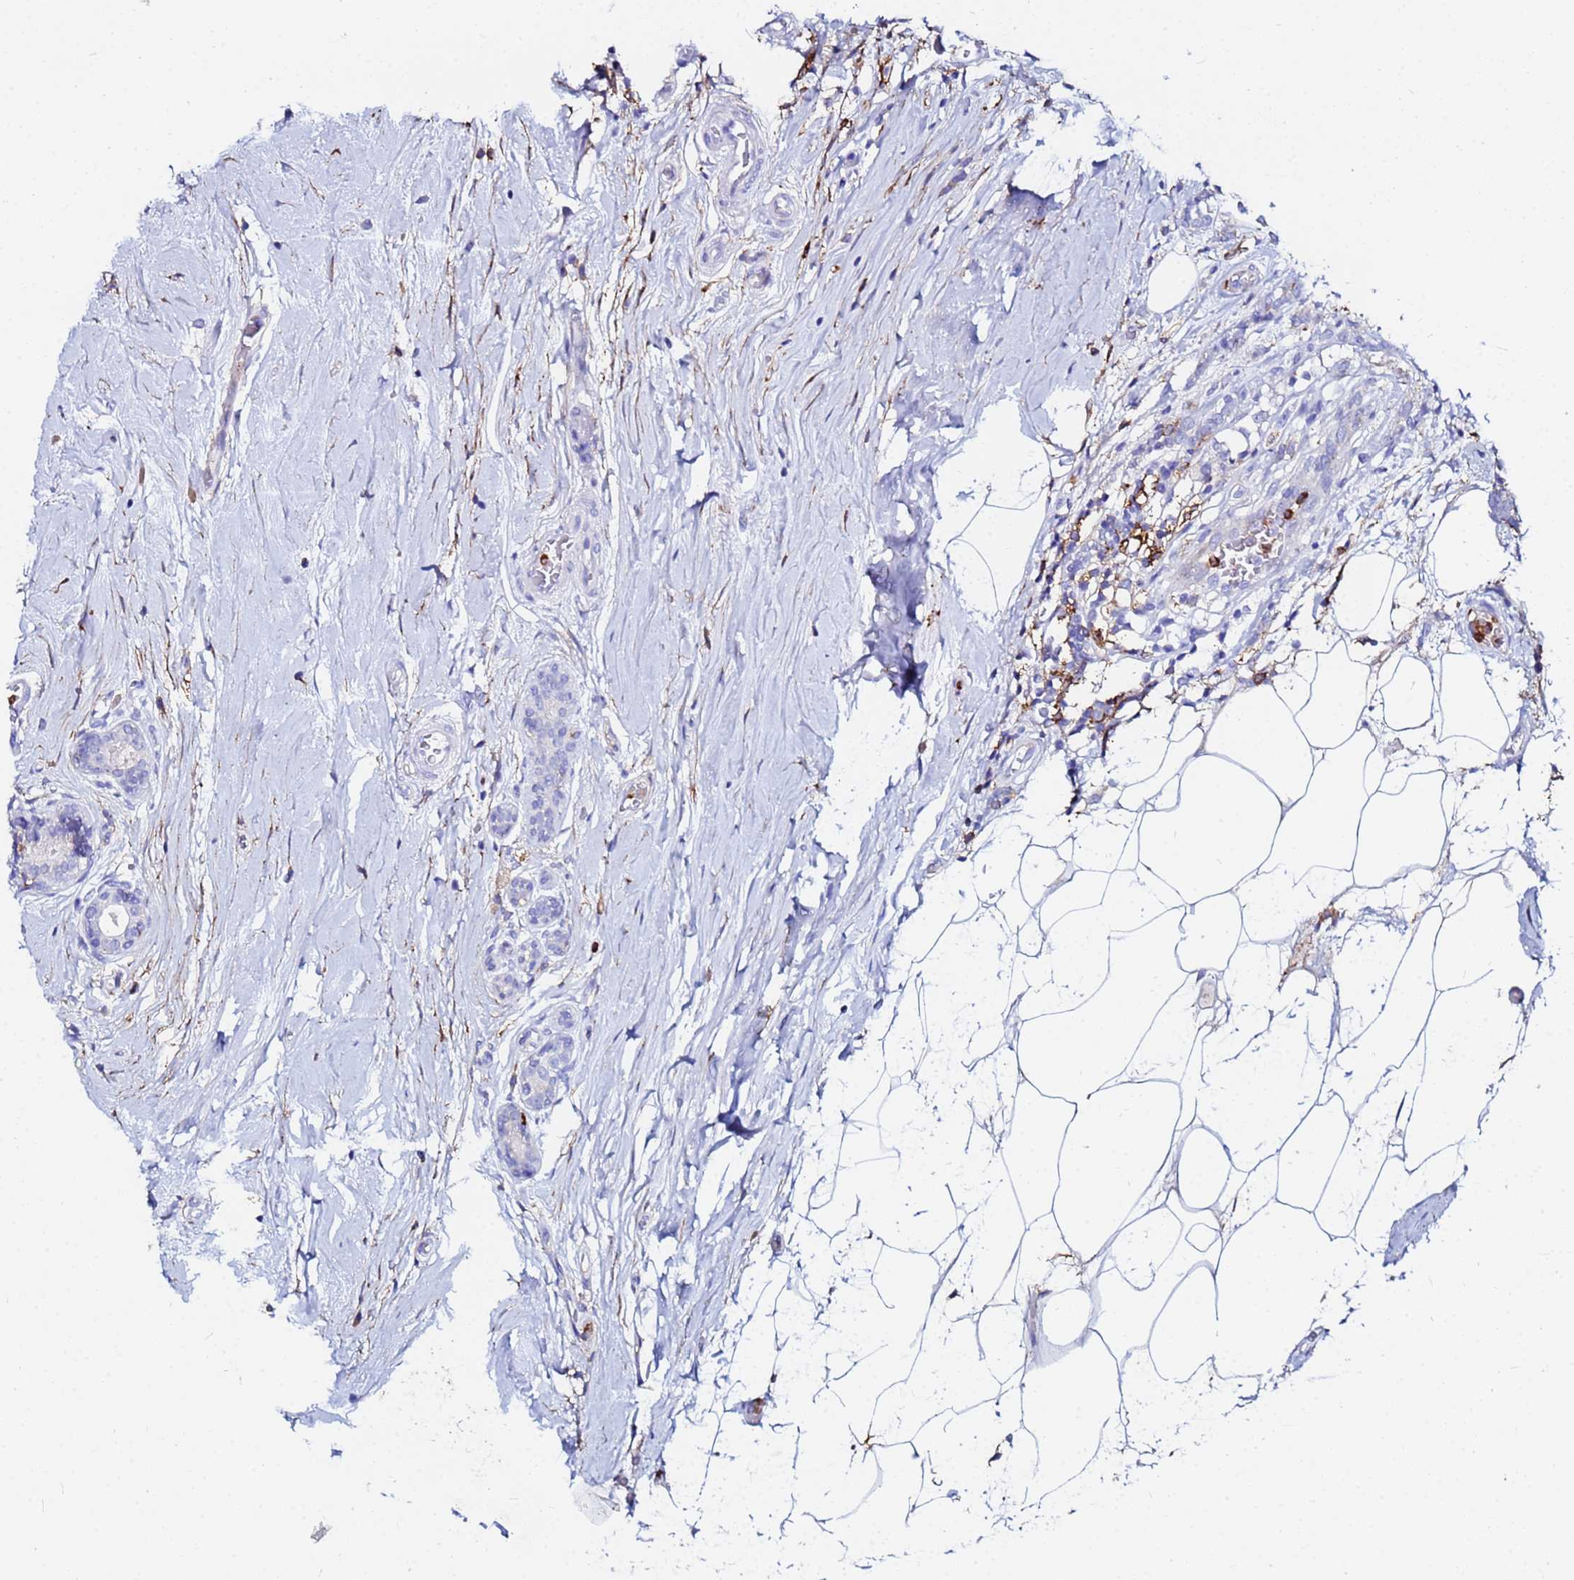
{"staining": {"intensity": "negative", "quantity": "none", "location": "none"}, "tissue": "breast cancer", "cell_type": "Tumor cells", "image_type": "cancer", "snomed": [{"axis": "morphology", "description": "Lobular carcinoma"}, {"axis": "topography", "description": "Breast"}], "caption": "Human breast cancer (lobular carcinoma) stained for a protein using IHC demonstrates no expression in tumor cells.", "gene": "BASP1", "patient": {"sex": "female", "age": 58}}